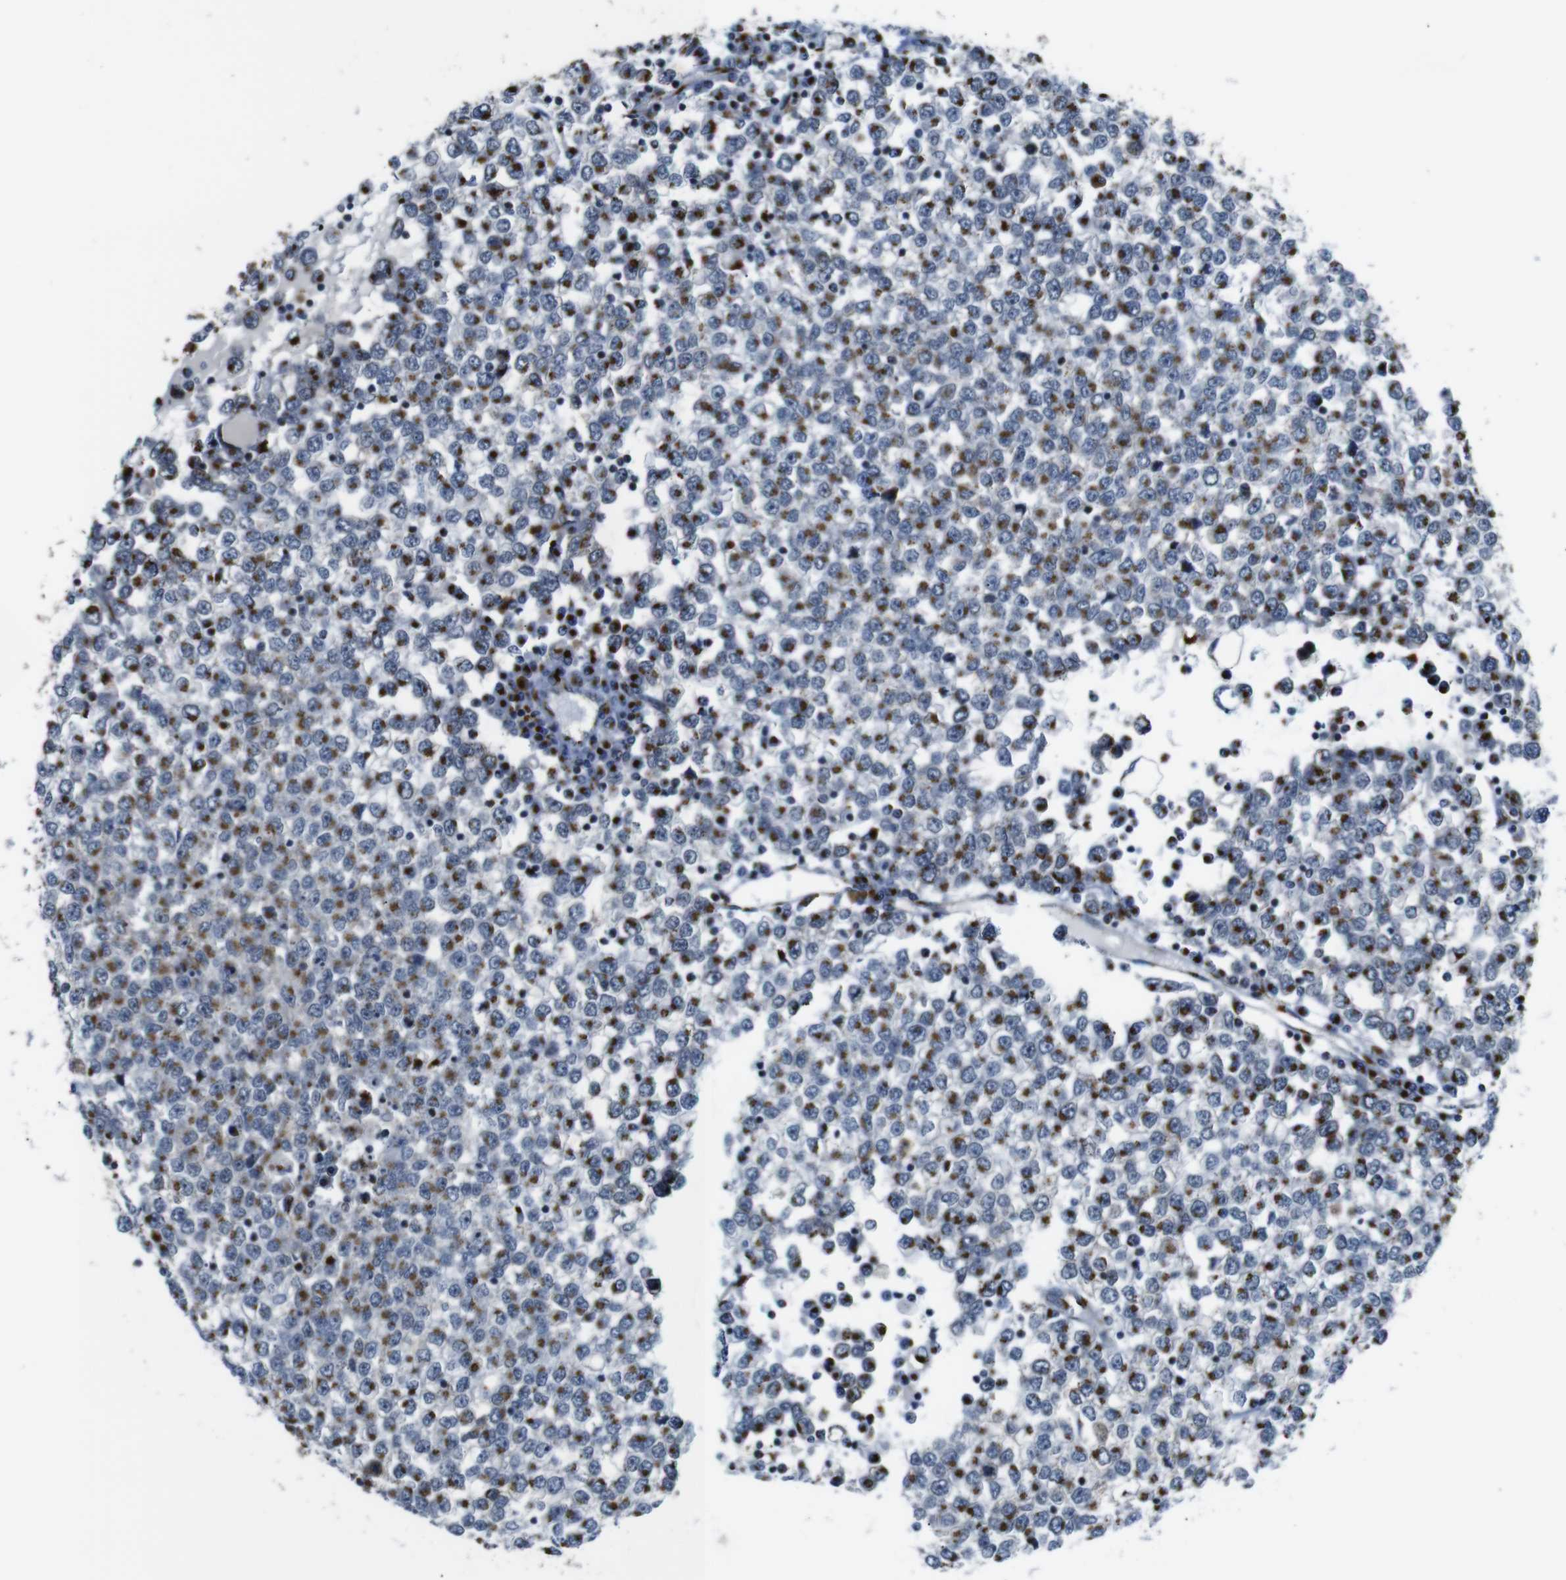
{"staining": {"intensity": "moderate", "quantity": ">75%", "location": "cytoplasmic/membranous"}, "tissue": "testis cancer", "cell_type": "Tumor cells", "image_type": "cancer", "snomed": [{"axis": "morphology", "description": "Seminoma, NOS"}, {"axis": "topography", "description": "Testis"}], "caption": "Immunohistochemistry of human testis cancer (seminoma) reveals medium levels of moderate cytoplasmic/membranous staining in approximately >75% of tumor cells.", "gene": "TGOLN2", "patient": {"sex": "male", "age": 65}}